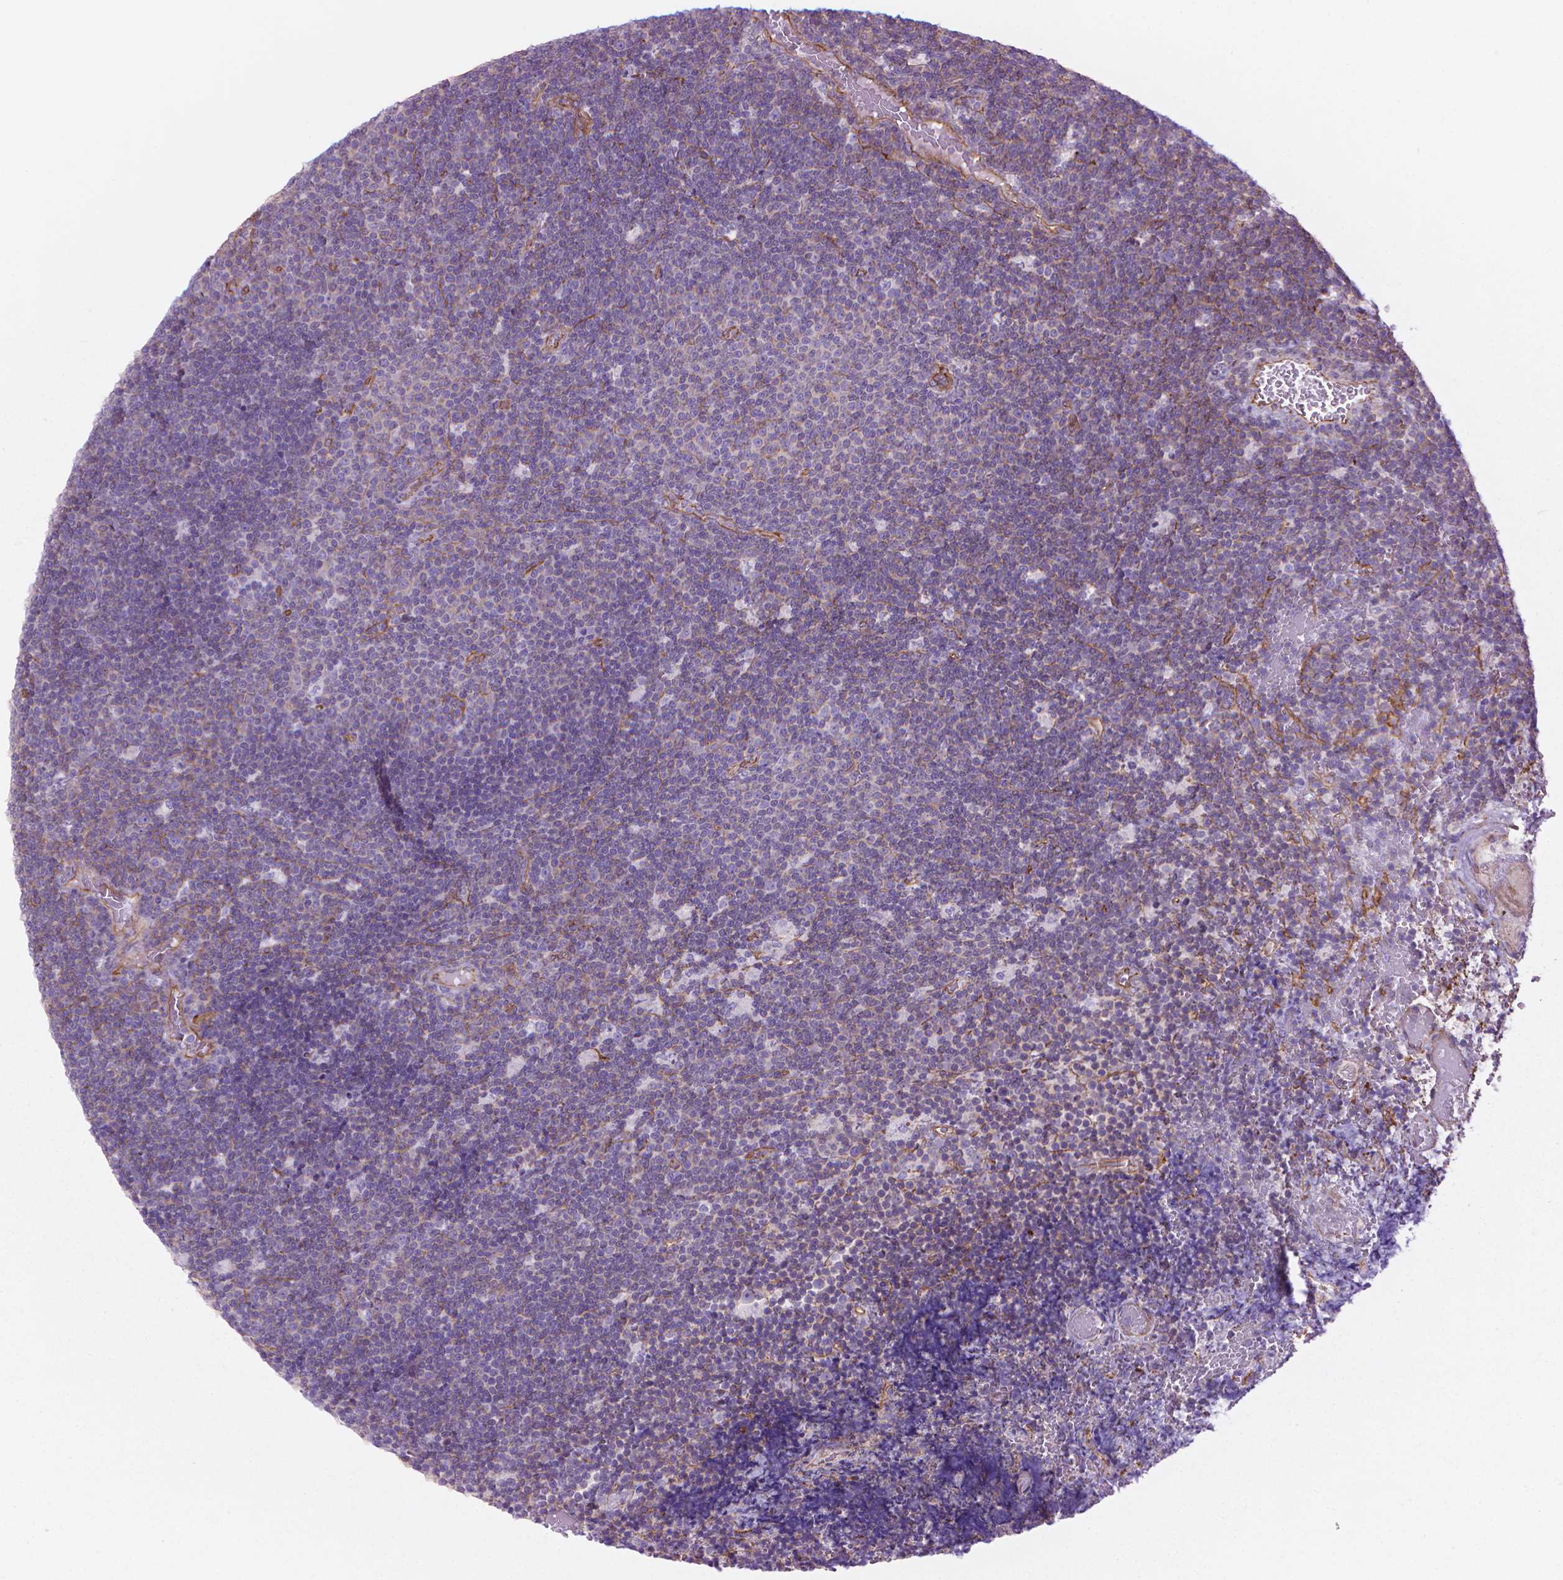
{"staining": {"intensity": "negative", "quantity": "none", "location": "none"}, "tissue": "lymphoma", "cell_type": "Tumor cells", "image_type": "cancer", "snomed": [{"axis": "morphology", "description": "Malignant lymphoma, non-Hodgkin's type, Low grade"}, {"axis": "topography", "description": "Brain"}], "caption": "A photomicrograph of human low-grade malignant lymphoma, non-Hodgkin's type is negative for staining in tumor cells.", "gene": "TENT5A", "patient": {"sex": "female", "age": 66}}